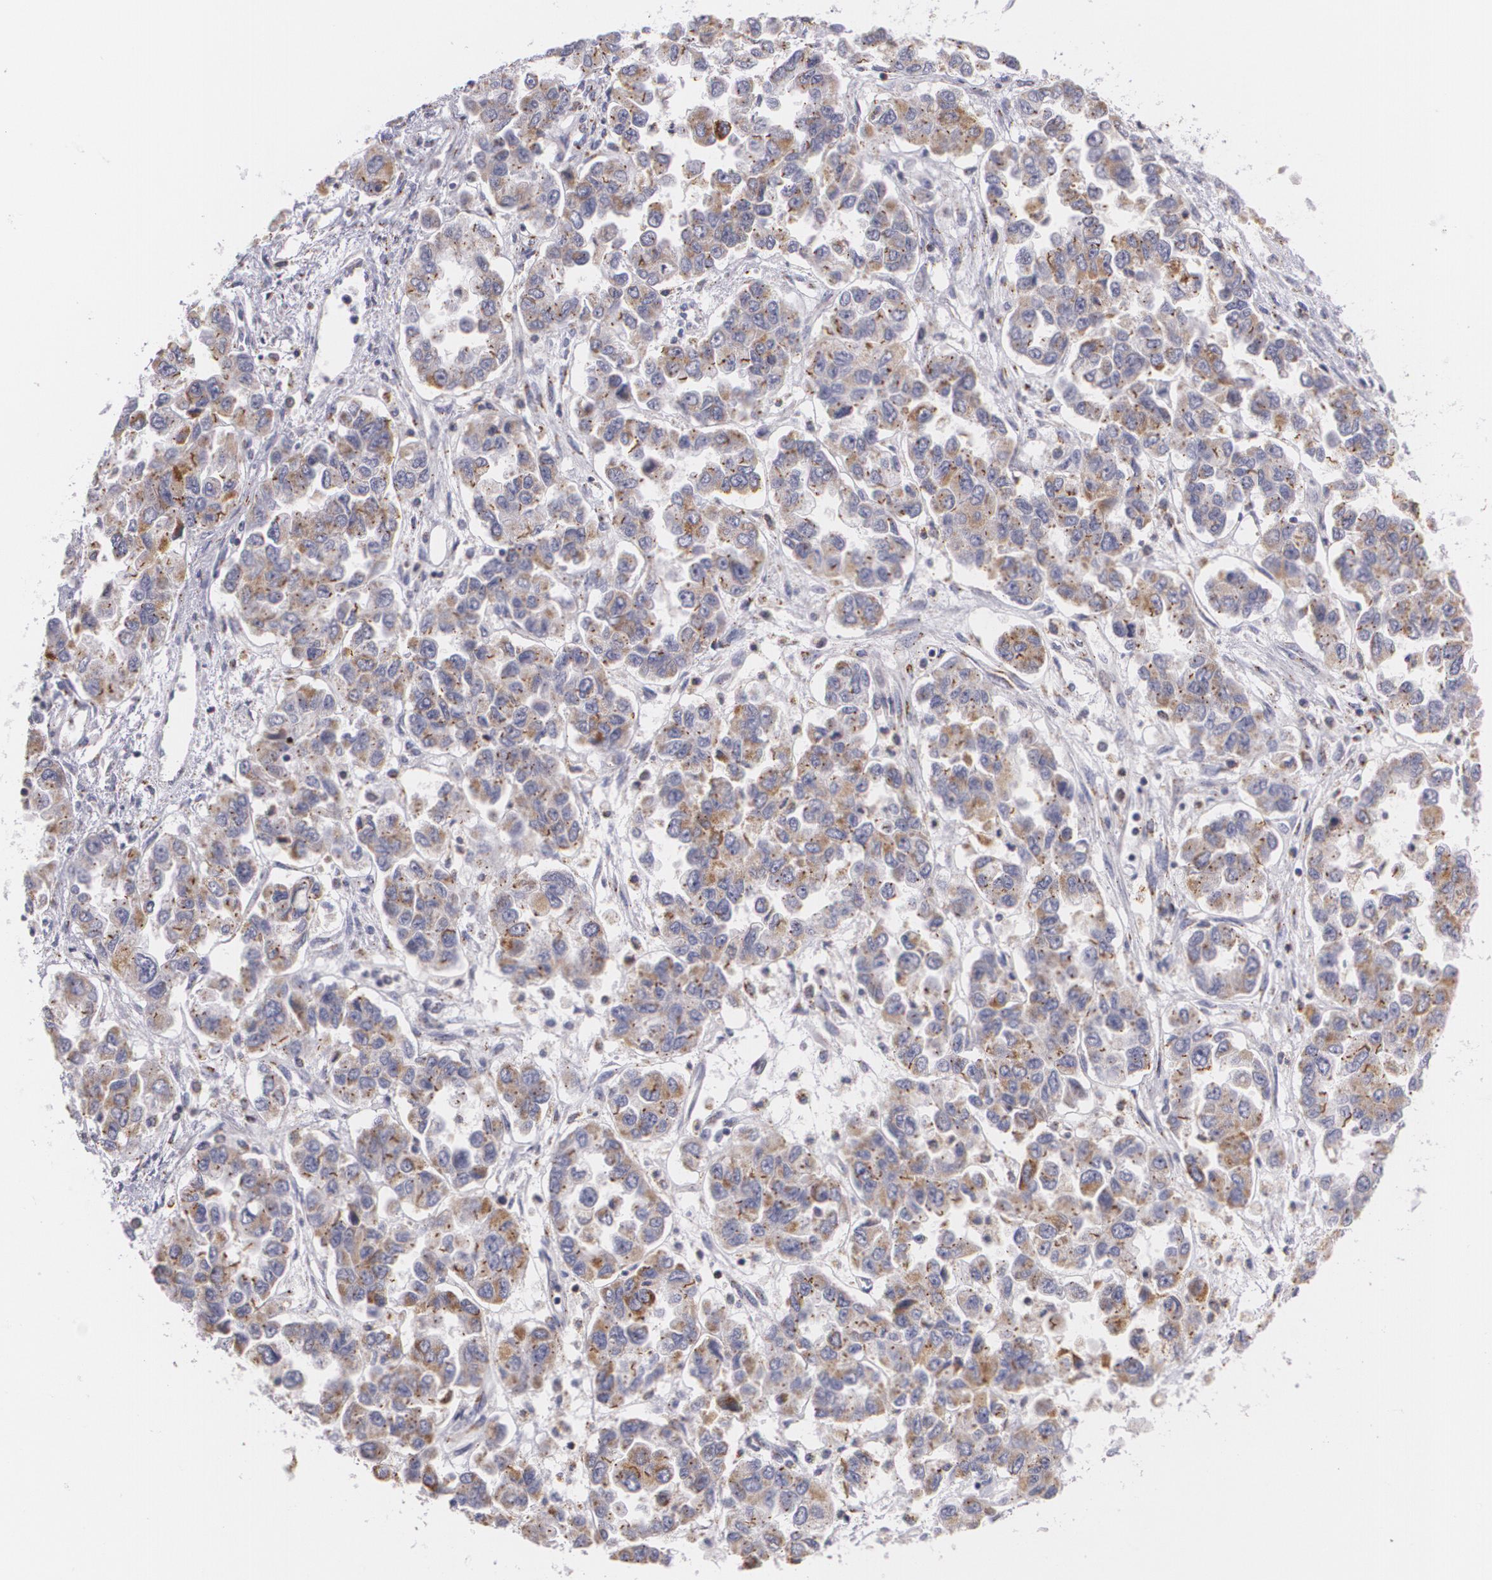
{"staining": {"intensity": "weak", "quantity": ">75%", "location": "cytoplasmic/membranous"}, "tissue": "ovarian cancer", "cell_type": "Tumor cells", "image_type": "cancer", "snomed": [{"axis": "morphology", "description": "Cystadenocarcinoma, serous, NOS"}, {"axis": "topography", "description": "Ovary"}], "caption": "Weak cytoplasmic/membranous protein staining is present in about >75% of tumor cells in ovarian serous cystadenocarcinoma.", "gene": "CILK1", "patient": {"sex": "female", "age": 84}}